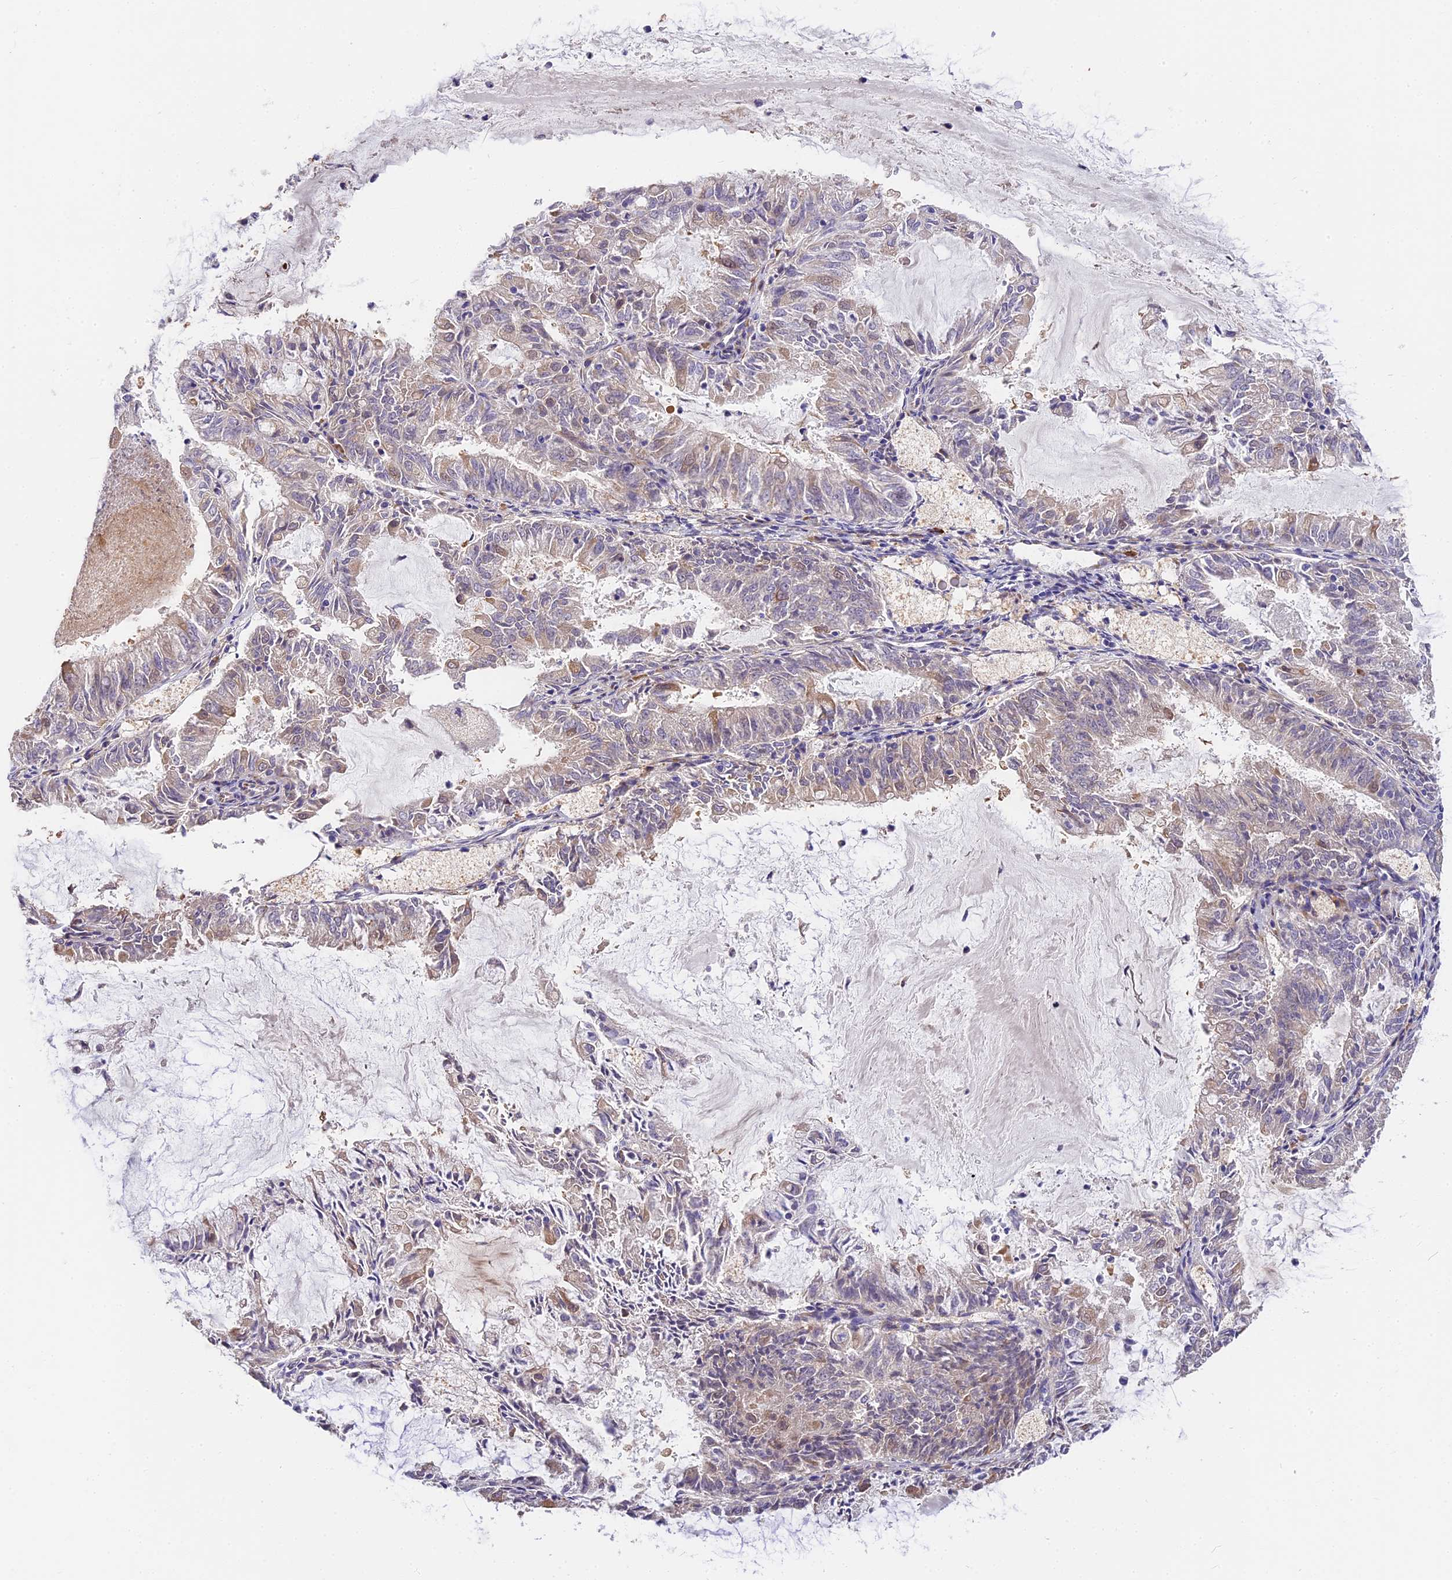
{"staining": {"intensity": "weak", "quantity": "<25%", "location": "cytoplasmic/membranous"}, "tissue": "endometrial cancer", "cell_type": "Tumor cells", "image_type": "cancer", "snomed": [{"axis": "morphology", "description": "Adenocarcinoma, NOS"}, {"axis": "topography", "description": "Endometrium"}], "caption": "Immunohistochemistry (IHC) histopathology image of adenocarcinoma (endometrial) stained for a protein (brown), which shows no positivity in tumor cells.", "gene": "BSCL2", "patient": {"sex": "female", "age": 57}}